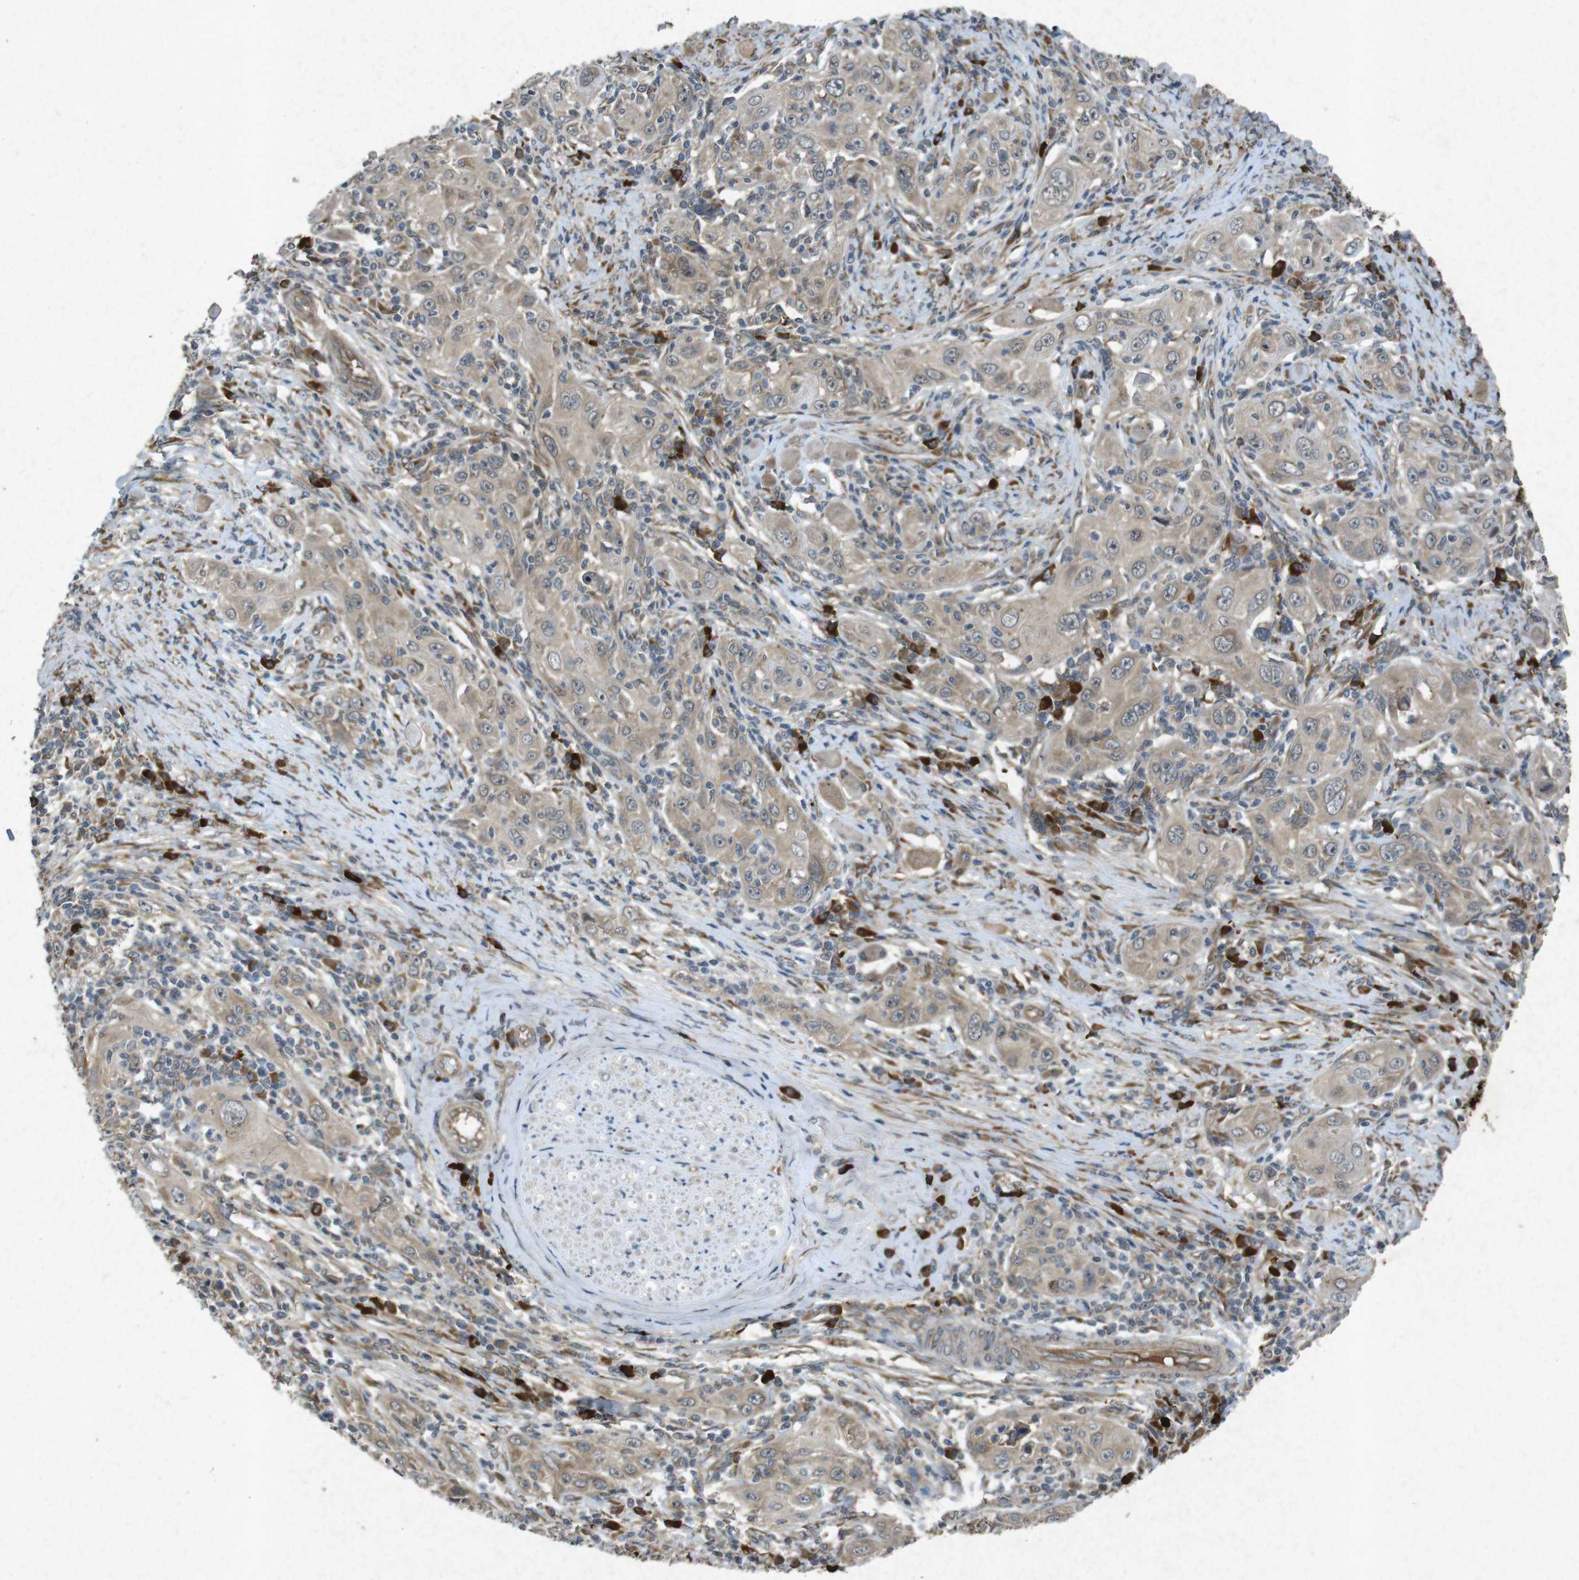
{"staining": {"intensity": "weak", "quantity": ">75%", "location": "cytoplasmic/membranous"}, "tissue": "skin cancer", "cell_type": "Tumor cells", "image_type": "cancer", "snomed": [{"axis": "morphology", "description": "Squamous cell carcinoma, NOS"}, {"axis": "topography", "description": "Skin"}], "caption": "About >75% of tumor cells in squamous cell carcinoma (skin) reveal weak cytoplasmic/membranous protein positivity as visualized by brown immunohistochemical staining.", "gene": "FLCN", "patient": {"sex": "female", "age": 88}}